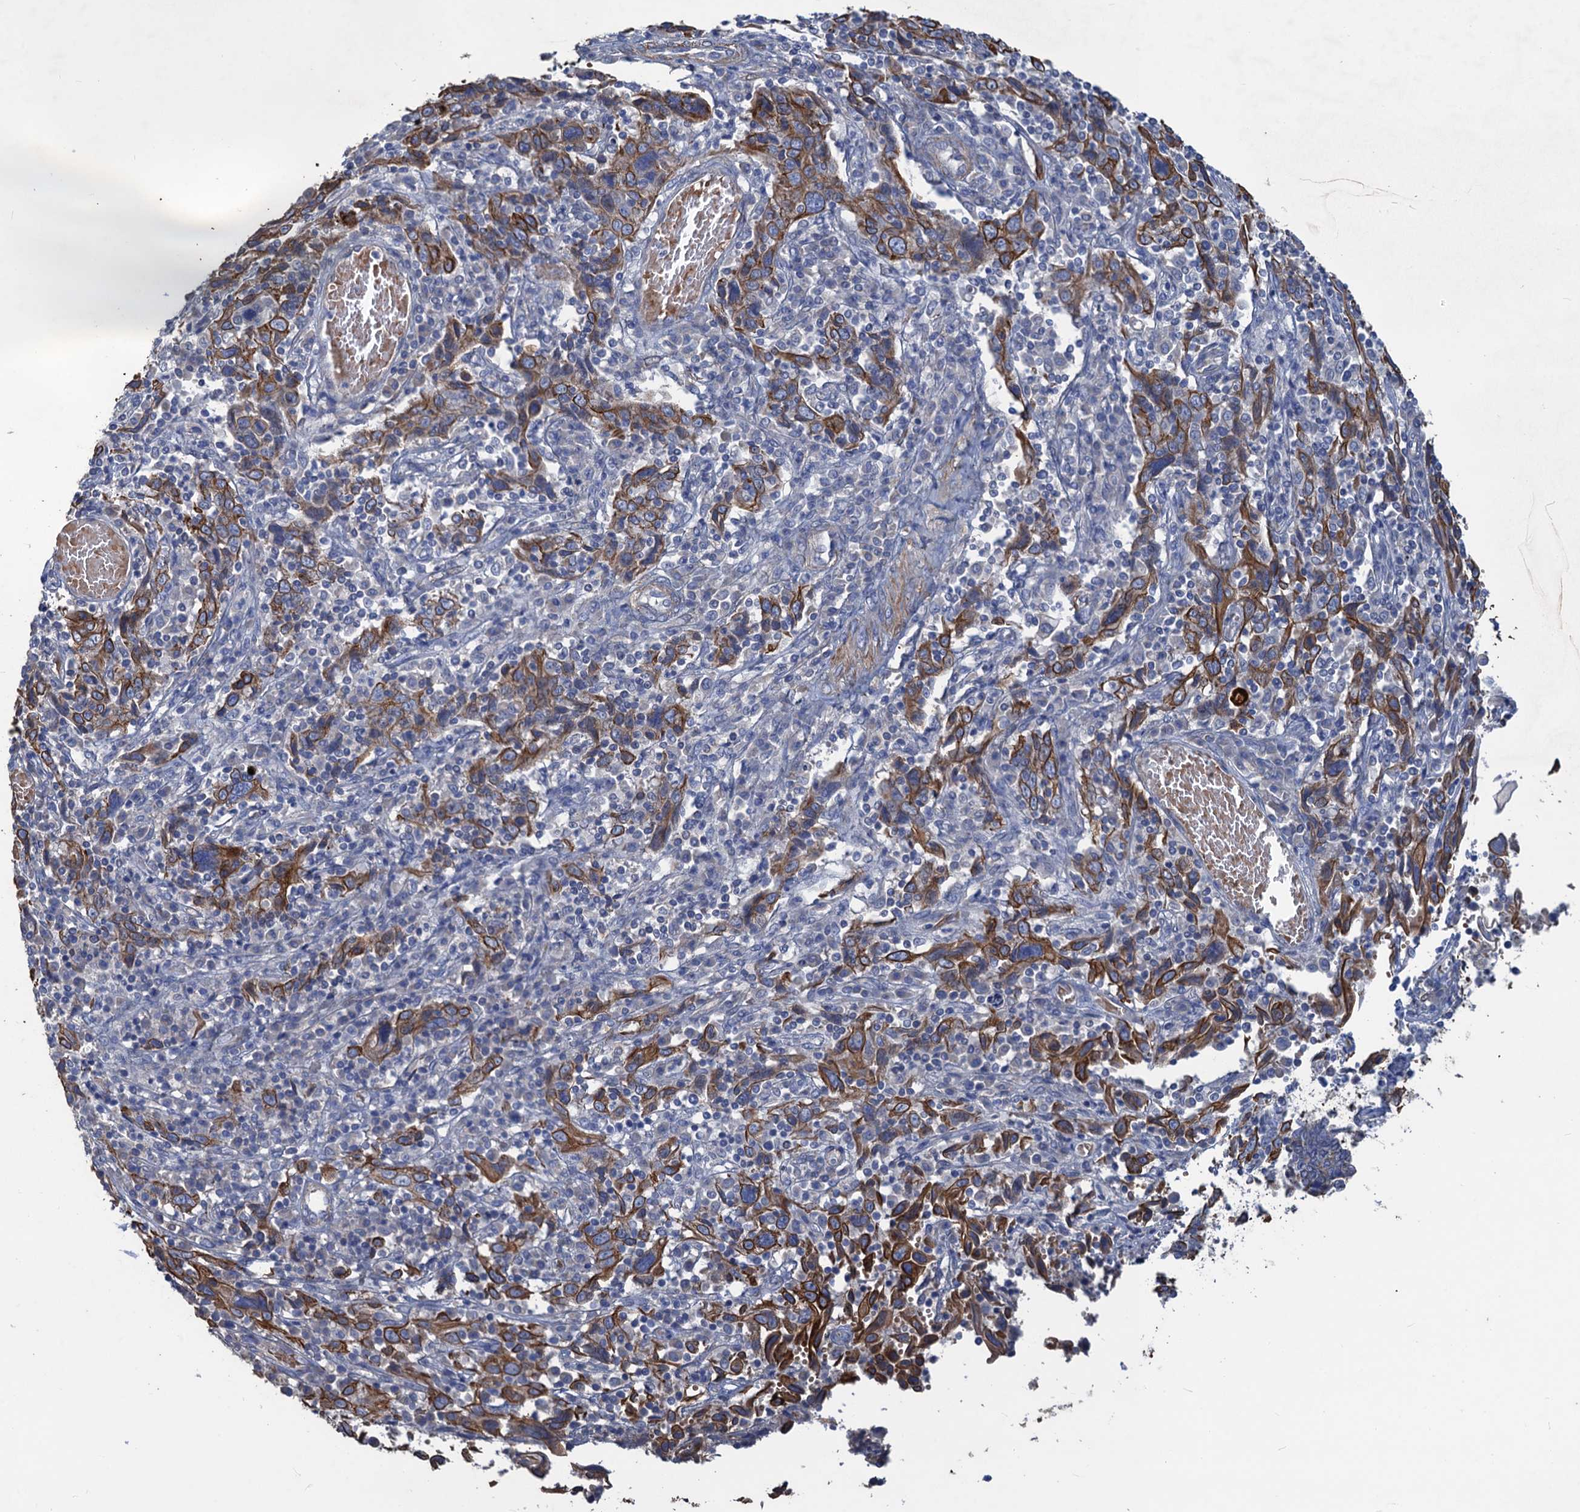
{"staining": {"intensity": "moderate", "quantity": ">75%", "location": "cytoplasmic/membranous"}, "tissue": "cervical cancer", "cell_type": "Tumor cells", "image_type": "cancer", "snomed": [{"axis": "morphology", "description": "Squamous cell carcinoma, NOS"}, {"axis": "topography", "description": "Cervix"}], "caption": "Protein expression by IHC exhibits moderate cytoplasmic/membranous staining in approximately >75% of tumor cells in squamous cell carcinoma (cervical).", "gene": "SMCO3", "patient": {"sex": "female", "age": 46}}